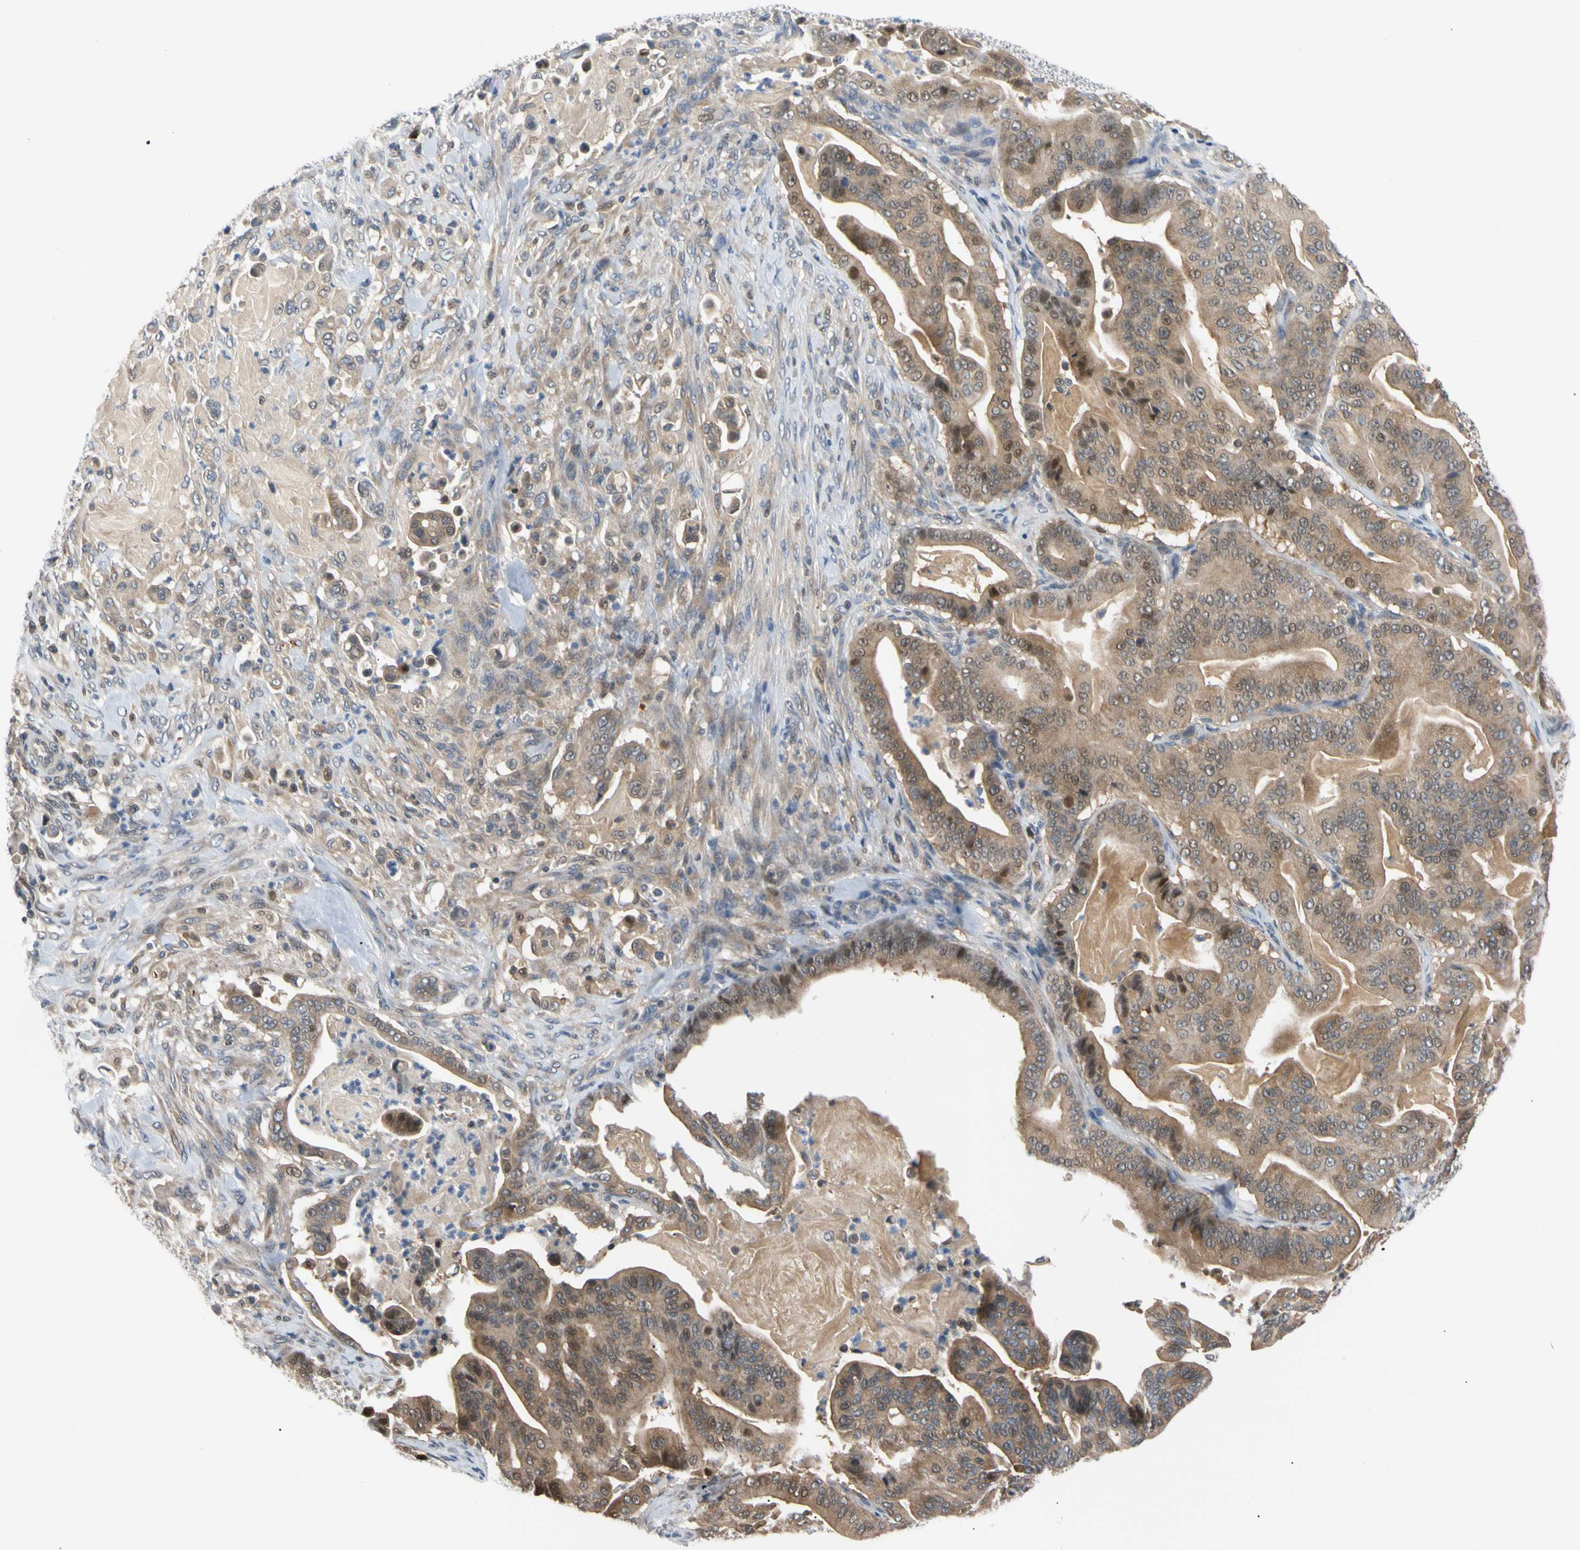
{"staining": {"intensity": "weak", "quantity": ">75%", "location": "cytoplasmic/membranous"}, "tissue": "pancreatic cancer", "cell_type": "Tumor cells", "image_type": "cancer", "snomed": [{"axis": "morphology", "description": "Adenocarcinoma, NOS"}, {"axis": "topography", "description": "Pancreas"}], "caption": "Adenocarcinoma (pancreatic) was stained to show a protein in brown. There is low levels of weak cytoplasmic/membranous positivity in approximately >75% of tumor cells. The protein of interest is shown in brown color, while the nuclei are stained blue.", "gene": "SEC23B", "patient": {"sex": "male", "age": 63}}